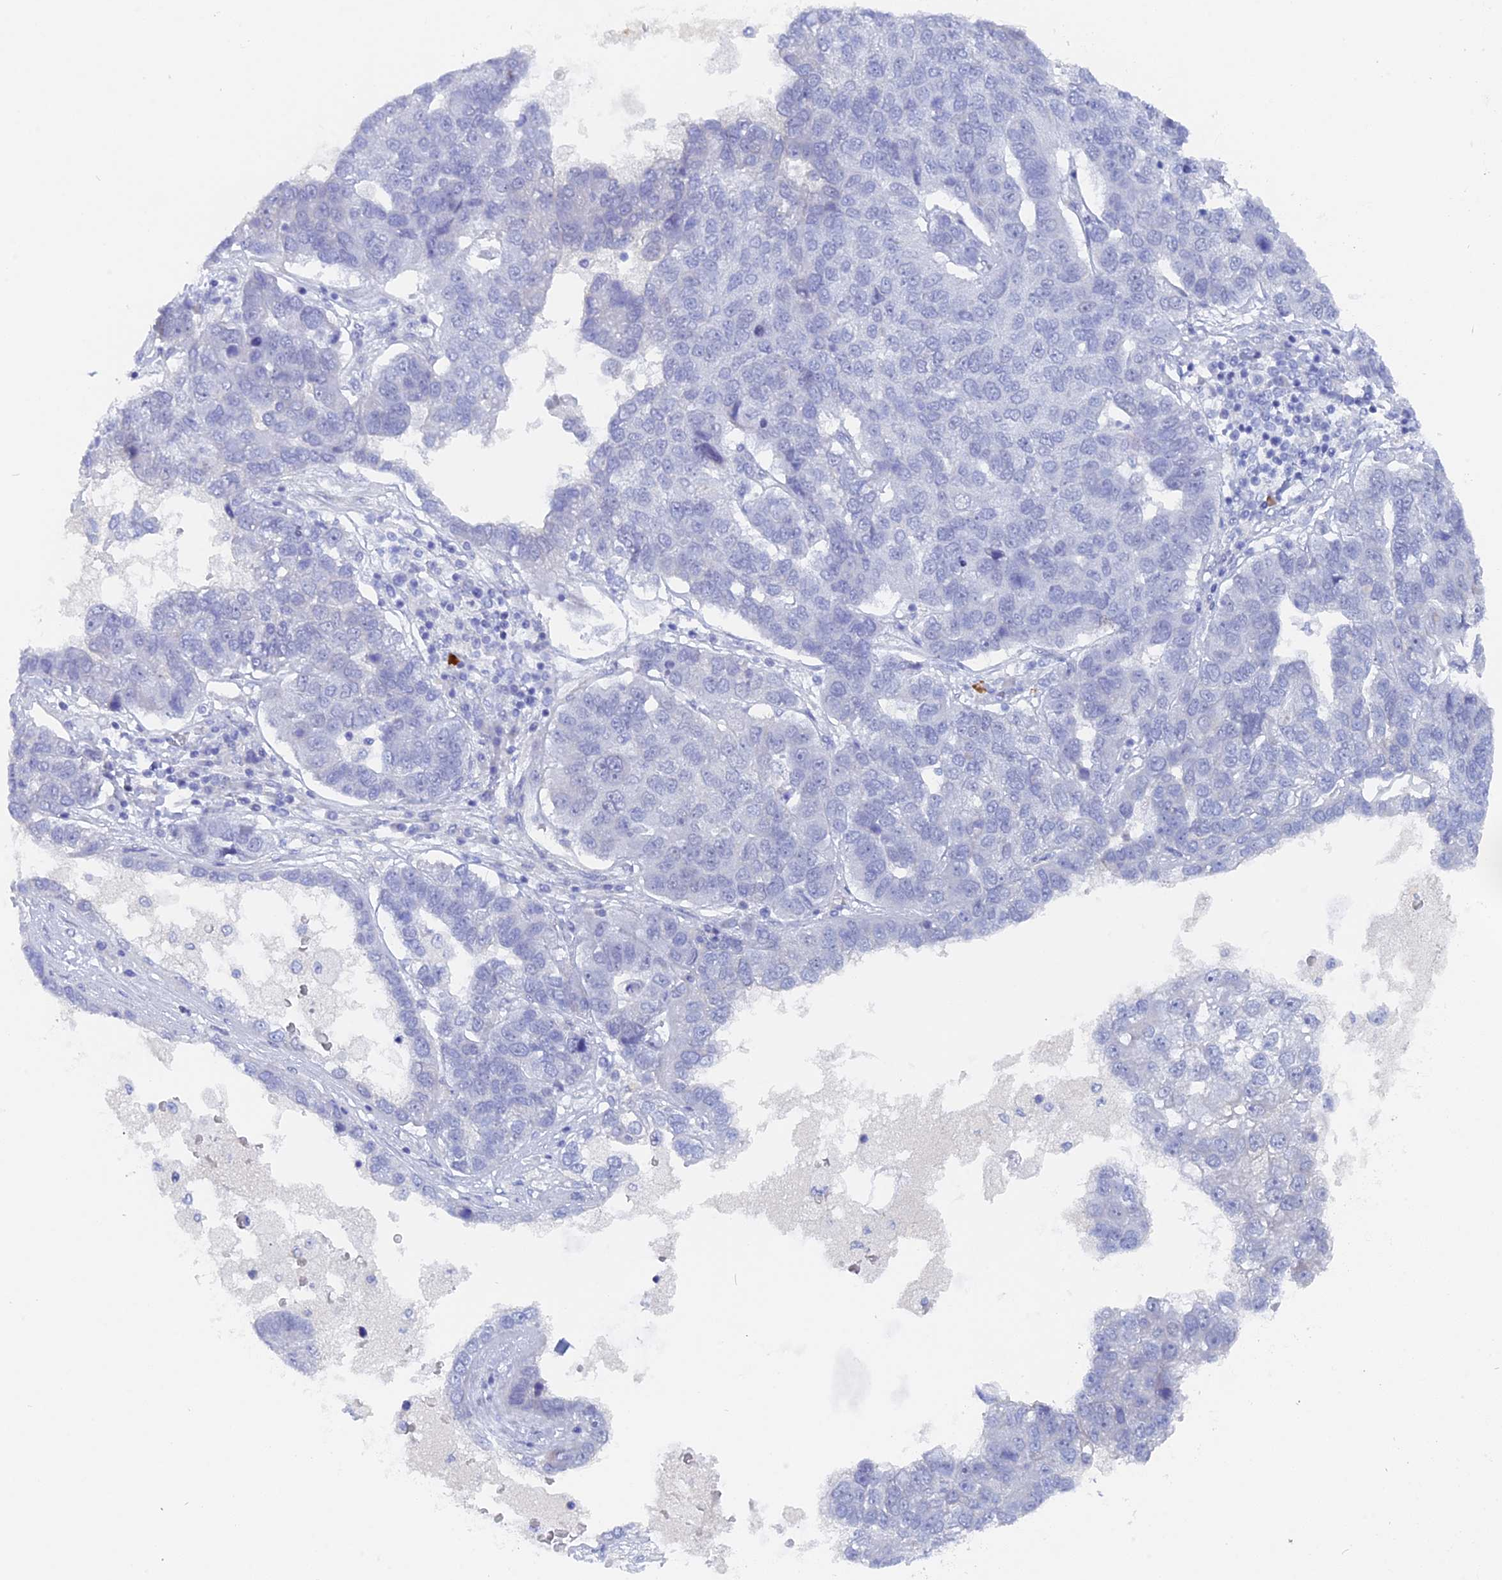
{"staining": {"intensity": "negative", "quantity": "none", "location": "none"}, "tissue": "pancreatic cancer", "cell_type": "Tumor cells", "image_type": "cancer", "snomed": [{"axis": "morphology", "description": "Adenocarcinoma, NOS"}, {"axis": "topography", "description": "Pancreas"}], "caption": "IHC image of human adenocarcinoma (pancreatic) stained for a protein (brown), which demonstrates no positivity in tumor cells.", "gene": "DACT3", "patient": {"sex": "female", "age": 61}}